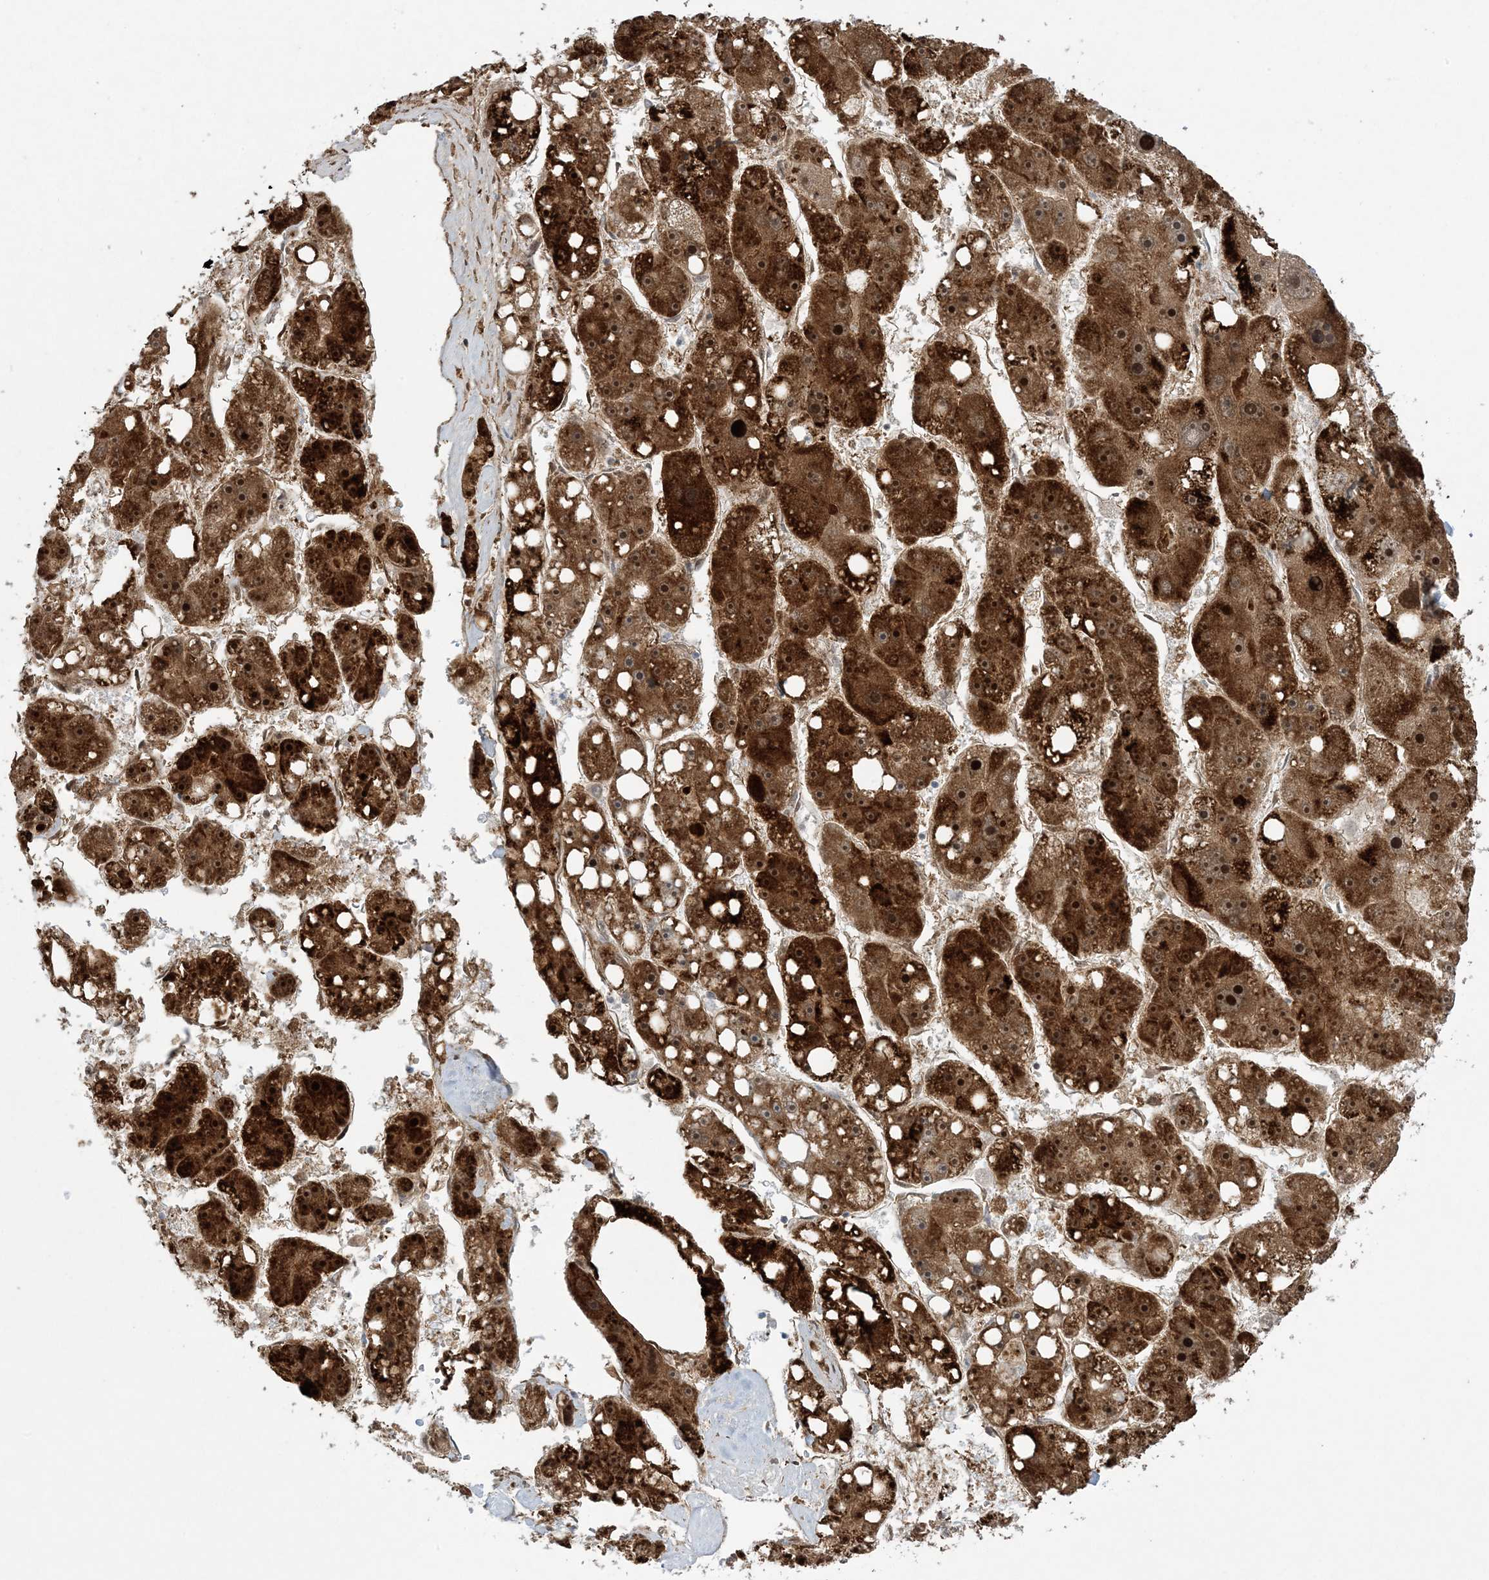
{"staining": {"intensity": "strong", "quantity": ">75%", "location": "cytoplasmic/membranous"}, "tissue": "liver cancer", "cell_type": "Tumor cells", "image_type": "cancer", "snomed": [{"axis": "morphology", "description": "Carcinoma, Hepatocellular, NOS"}, {"axis": "topography", "description": "Liver"}], "caption": "Protein expression analysis of human liver cancer (hepatocellular carcinoma) reveals strong cytoplasmic/membranous staining in approximately >75% of tumor cells.", "gene": "AGXT", "patient": {"sex": "female", "age": 61}}